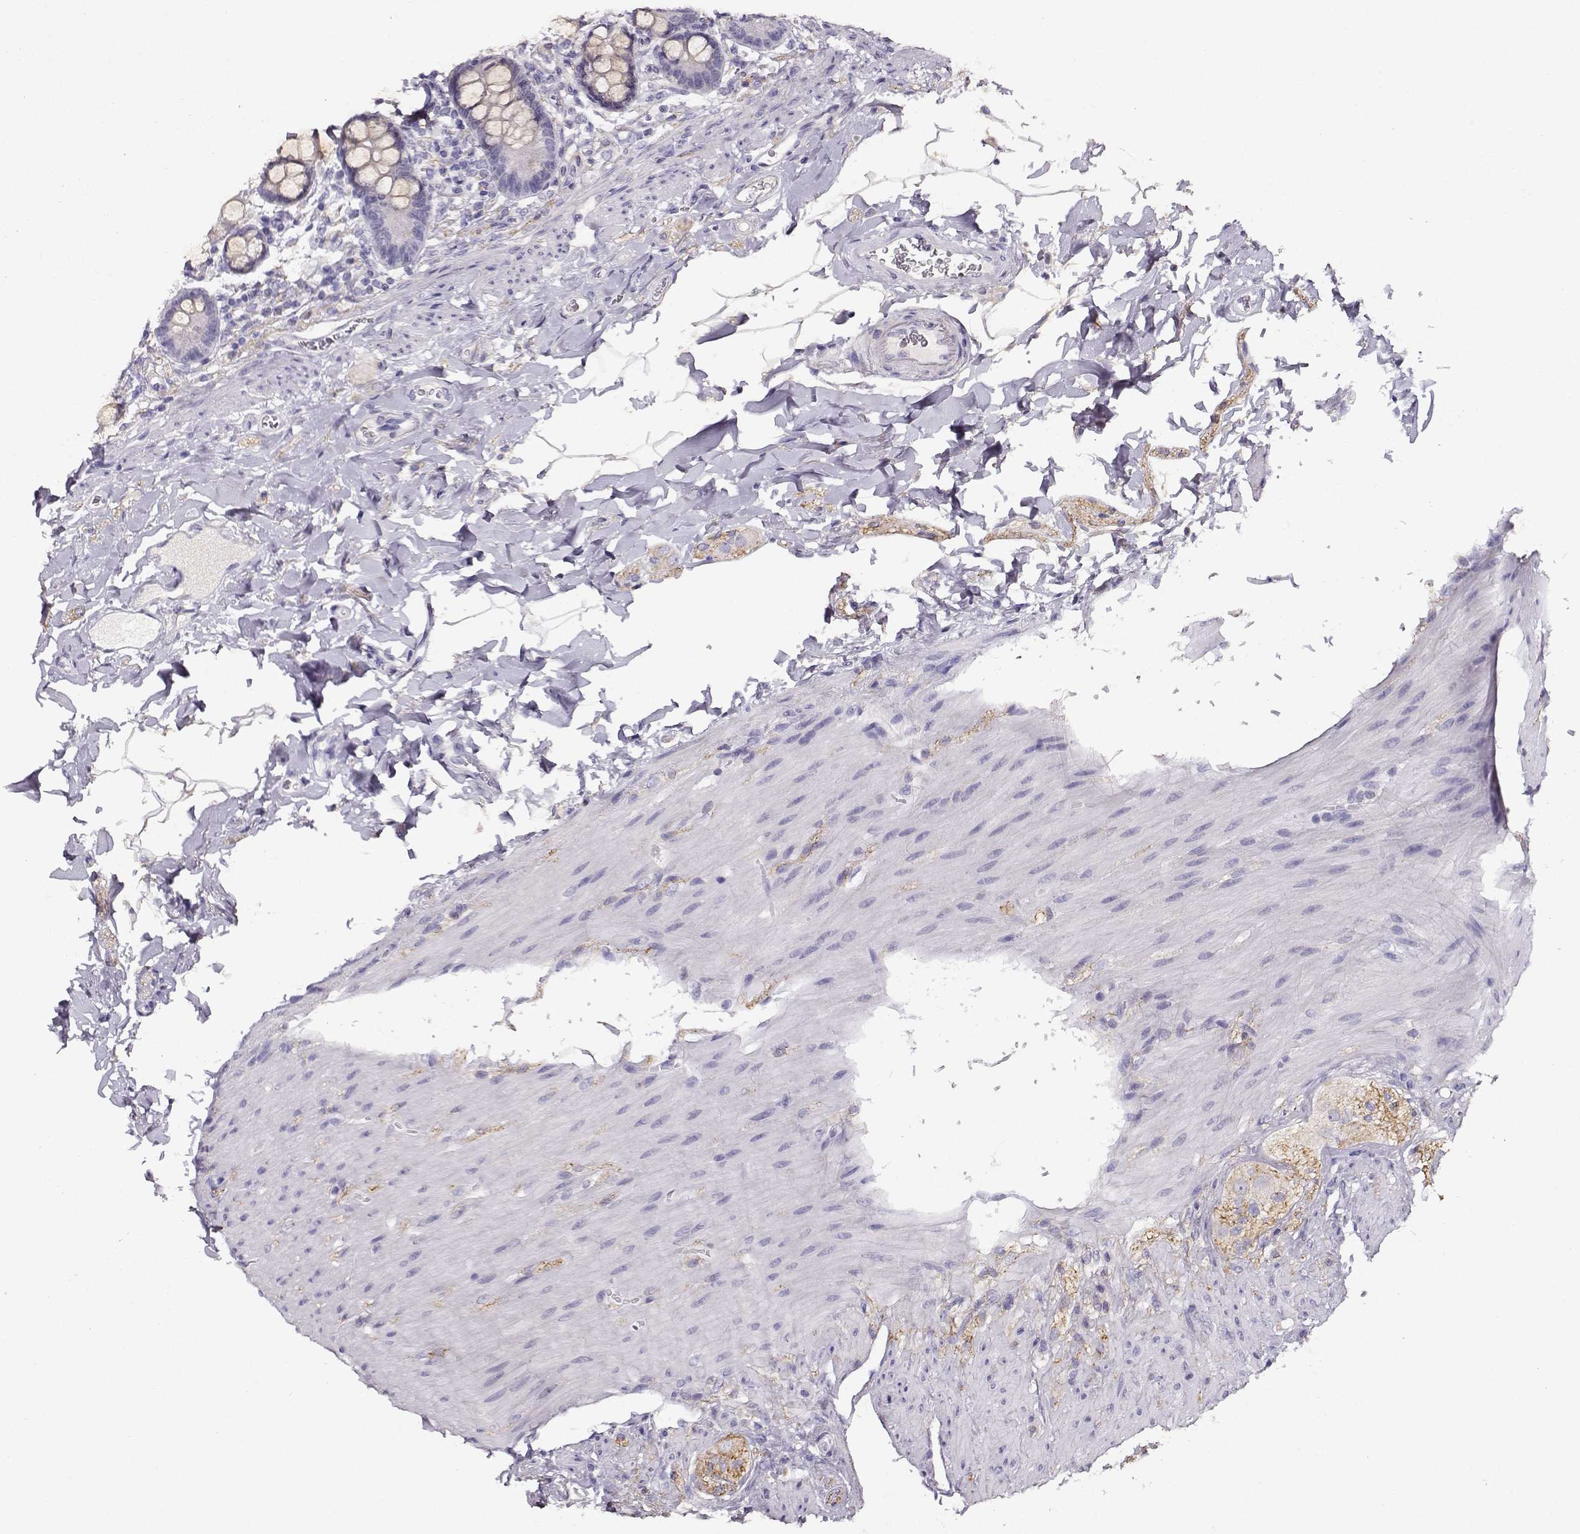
{"staining": {"intensity": "weak", "quantity": "<25%", "location": "cytoplasmic/membranous"}, "tissue": "small intestine", "cell_type": "Glandular cells", "image_type": "normal", "snomed": [{"axis": "morphology", "description": "Normal tissue, NOS"}, {"axis": "topography", "description": "Small intestine"}], "caption": "An IHC histopathology image of normal small intestine is shown. There is no staining in glandular cells of small intestine. Brightfield microscopy of immunohistochemistry (IHC) stained with DAB (3,3'-diaminobenzidine) (brown) and hematoxylin (blue), captured at high magnification.", "gene": "RBM44", "patient": {"sex": "female", "age": 56}}